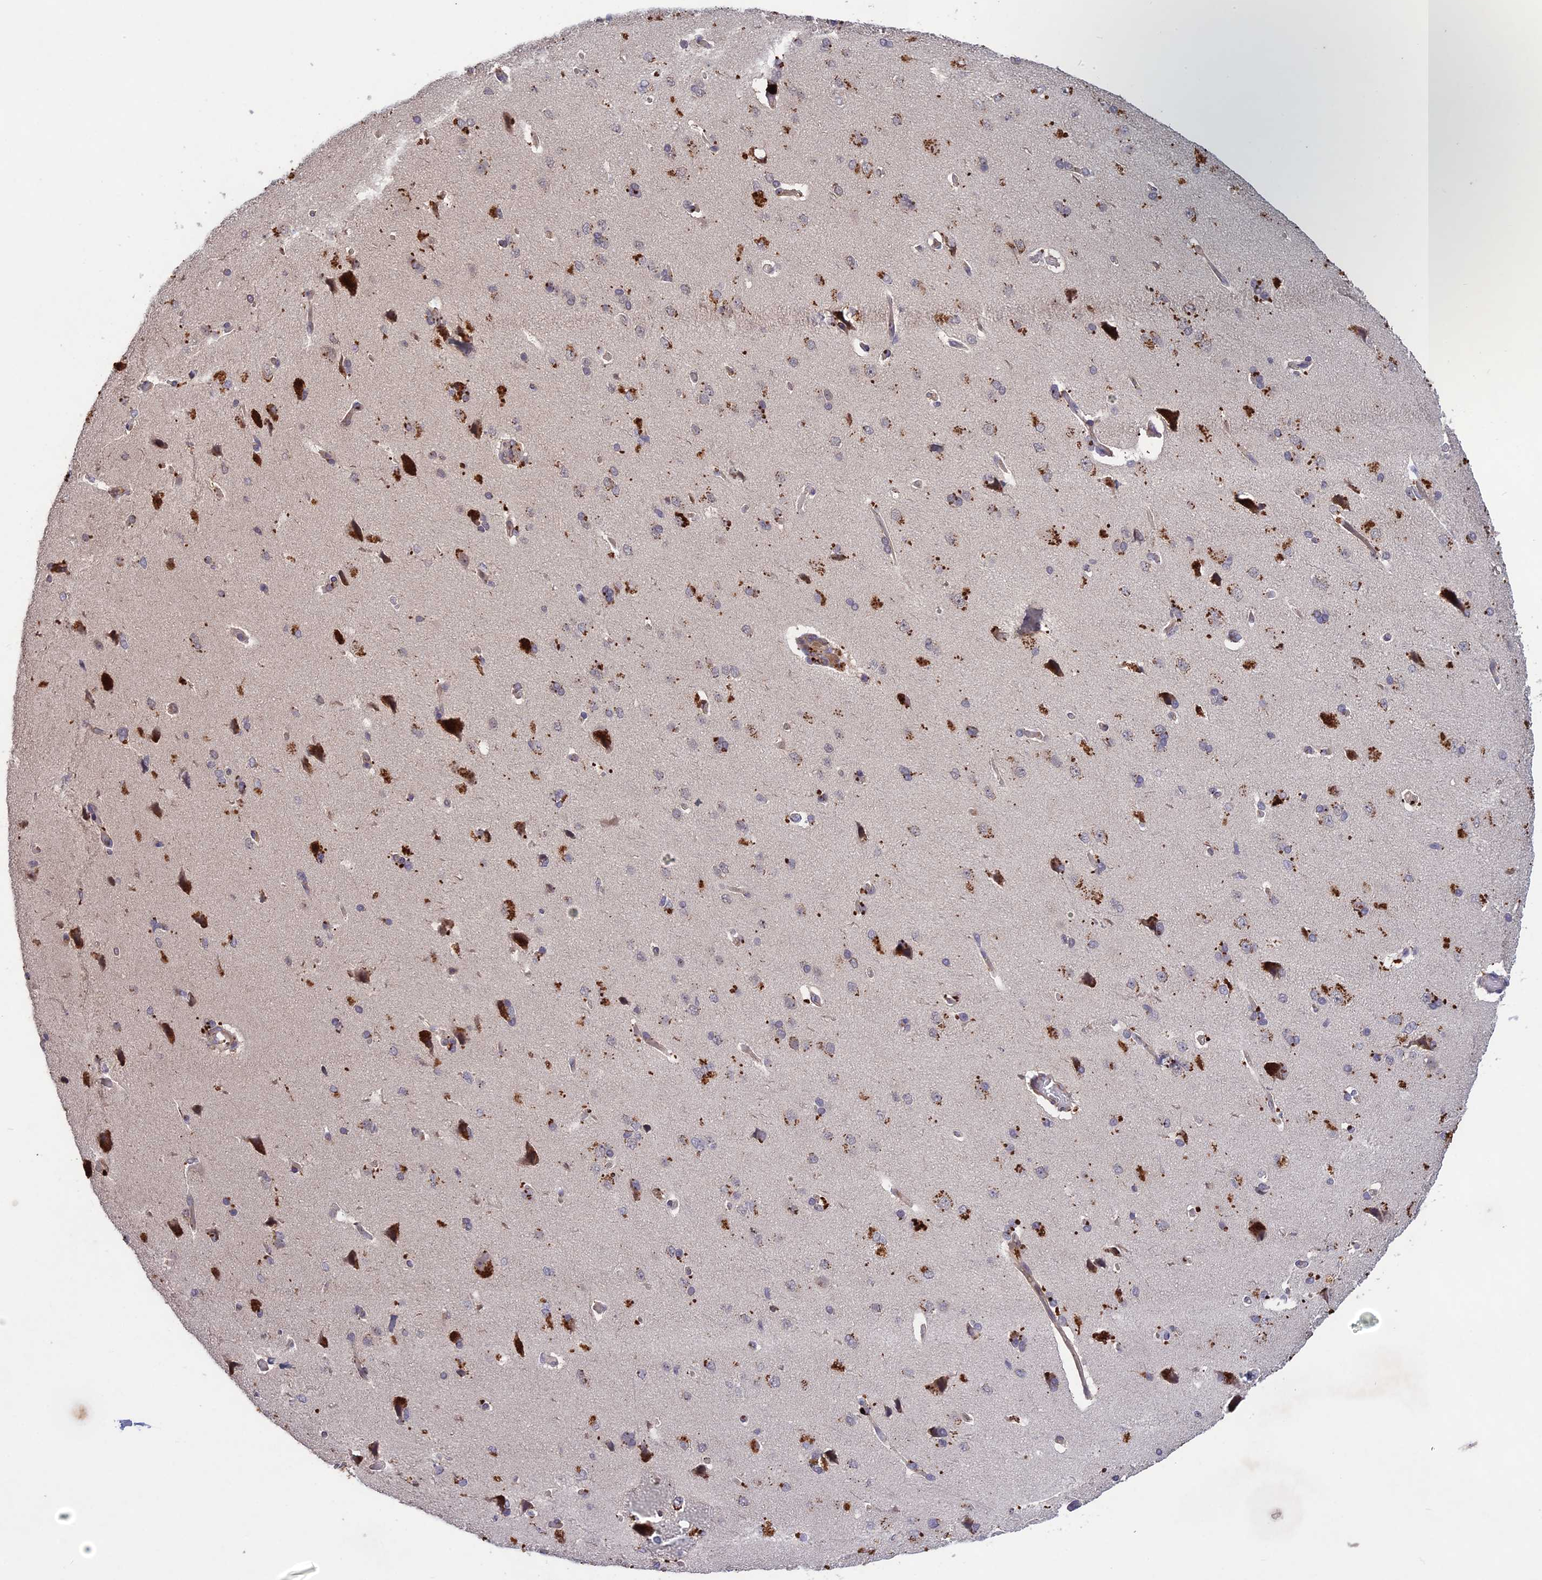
{"staining": {"intensity": "weak", "quantity": ">75%", "location": "cytoplasmic/membranous"}, "tissue": "cerebral cortex", "cell_type": "Endothelial cells", "image_type": "normal", "snomed": [{"axis": "morphology", "description": "Normal tissue, NOS"}, {"axis": "topography", "description": "Cerebral cortex"}], "caption": "Immunohistochemical staining of unremarkable cerebral cortex displays low levels of weak cytoplasmic/membranous staining in about >75% of endothelial cells. The staining was performed using DAB to visualize the protein expression in brown, while the nuclei were stained in blue with hematoxylin (Magnification: 20x).", "gene": "ADO", "patient": {"sex": "male", "age": 62}}